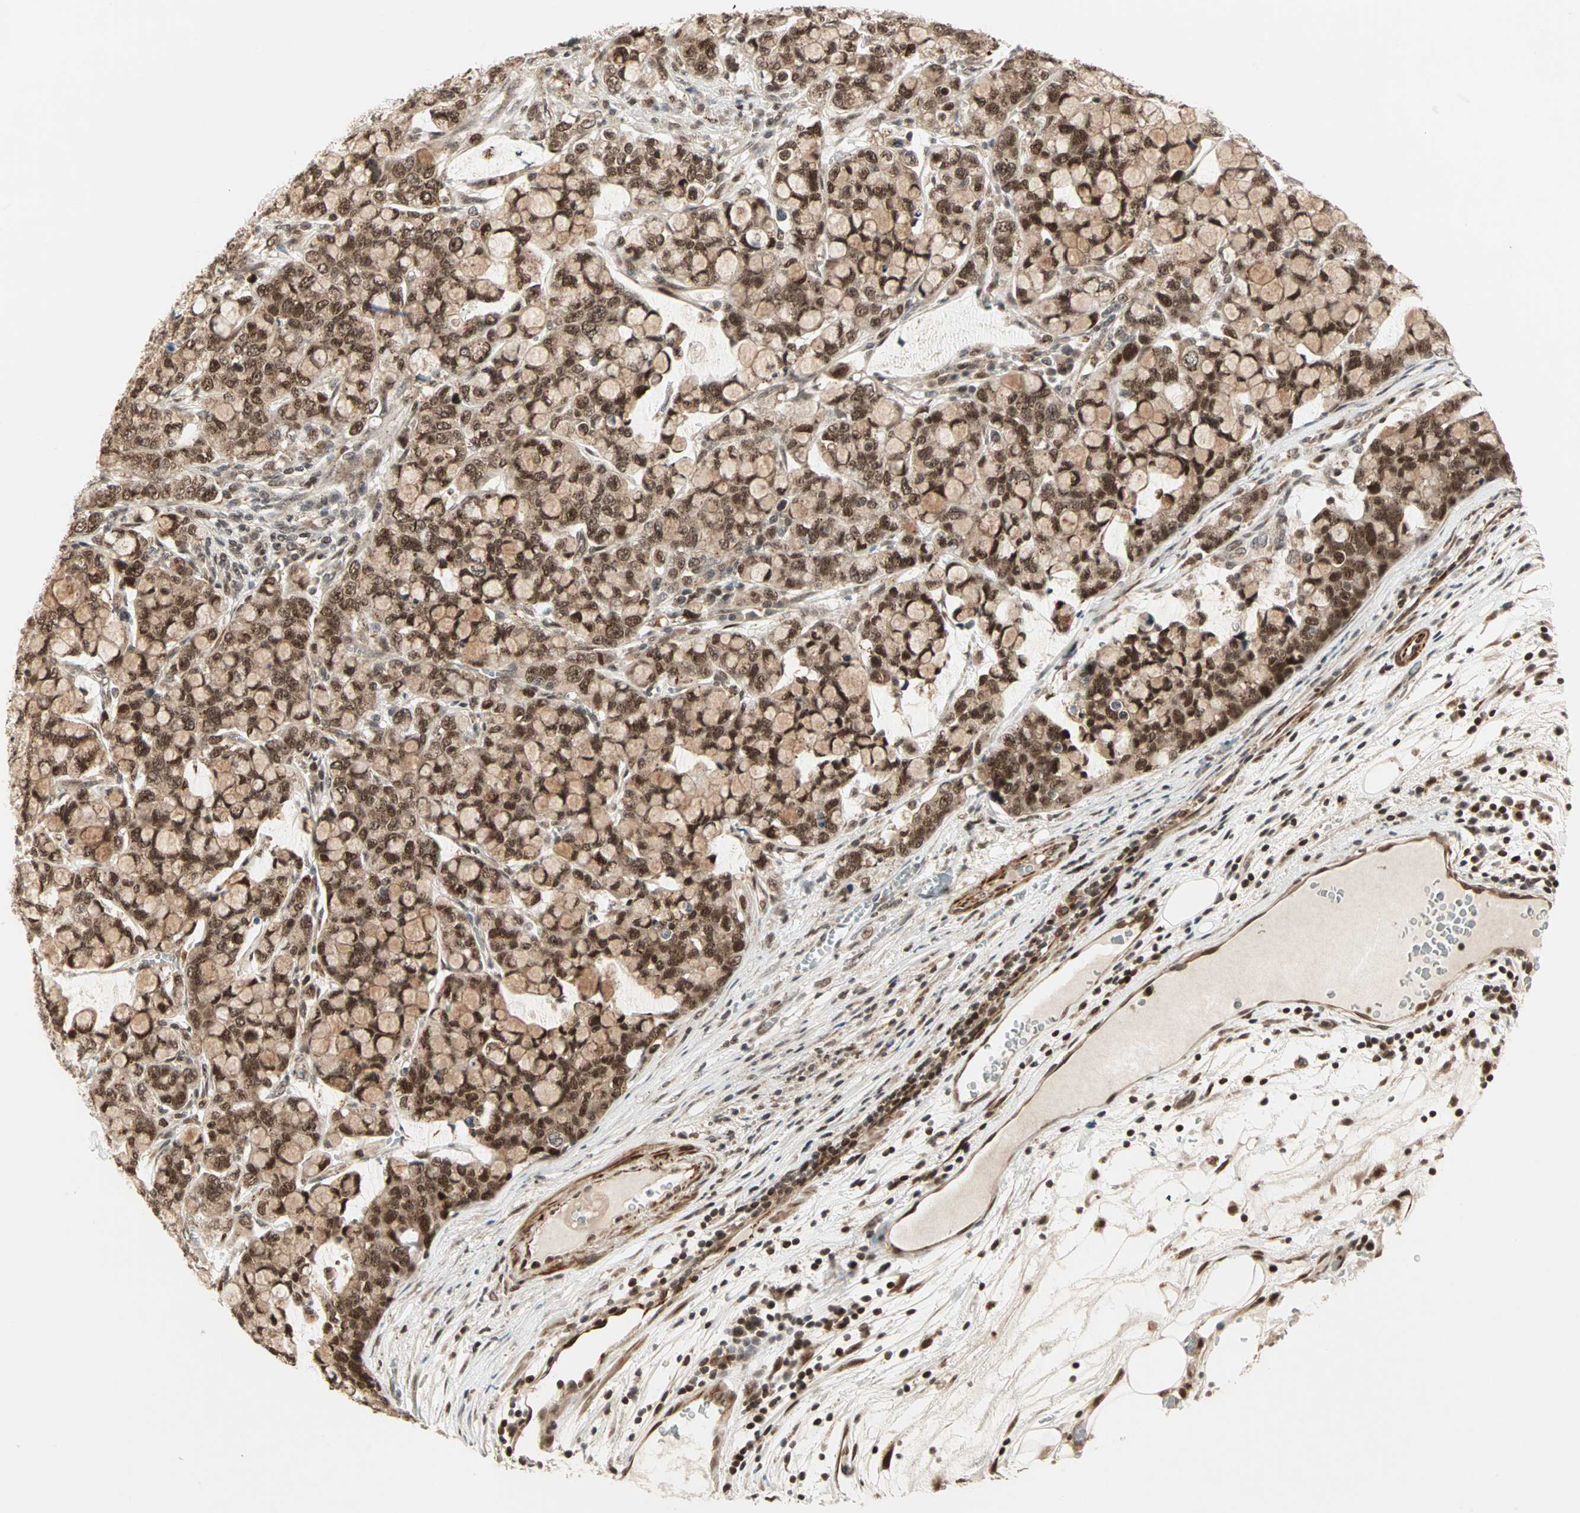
{"staining": {"intensity": "strong", "quantity": ">75%", "location": "cytoplasmic/membranous,nuclear"}, "tissue": "stomach cancer", "cell_type": "Tumor cells", "image_type": "cancer", "snomed": [{"axis": "morphology", "description": "Adenocarcinoma, NOS"}, {"axis": "topography", "description": "Stomach, lower"}], "caption": "Stomach cancer (adenocarcinoma) stained with immunohistochemistry displays strong cytoplasmic/membranous and nuclear expression in about >75% of tumor cells. (DAB IHC, brown staining for protein, blue staining for nuclei).", "gene": "ZBED9", "patient": {"sex": "male", "age": 84}}